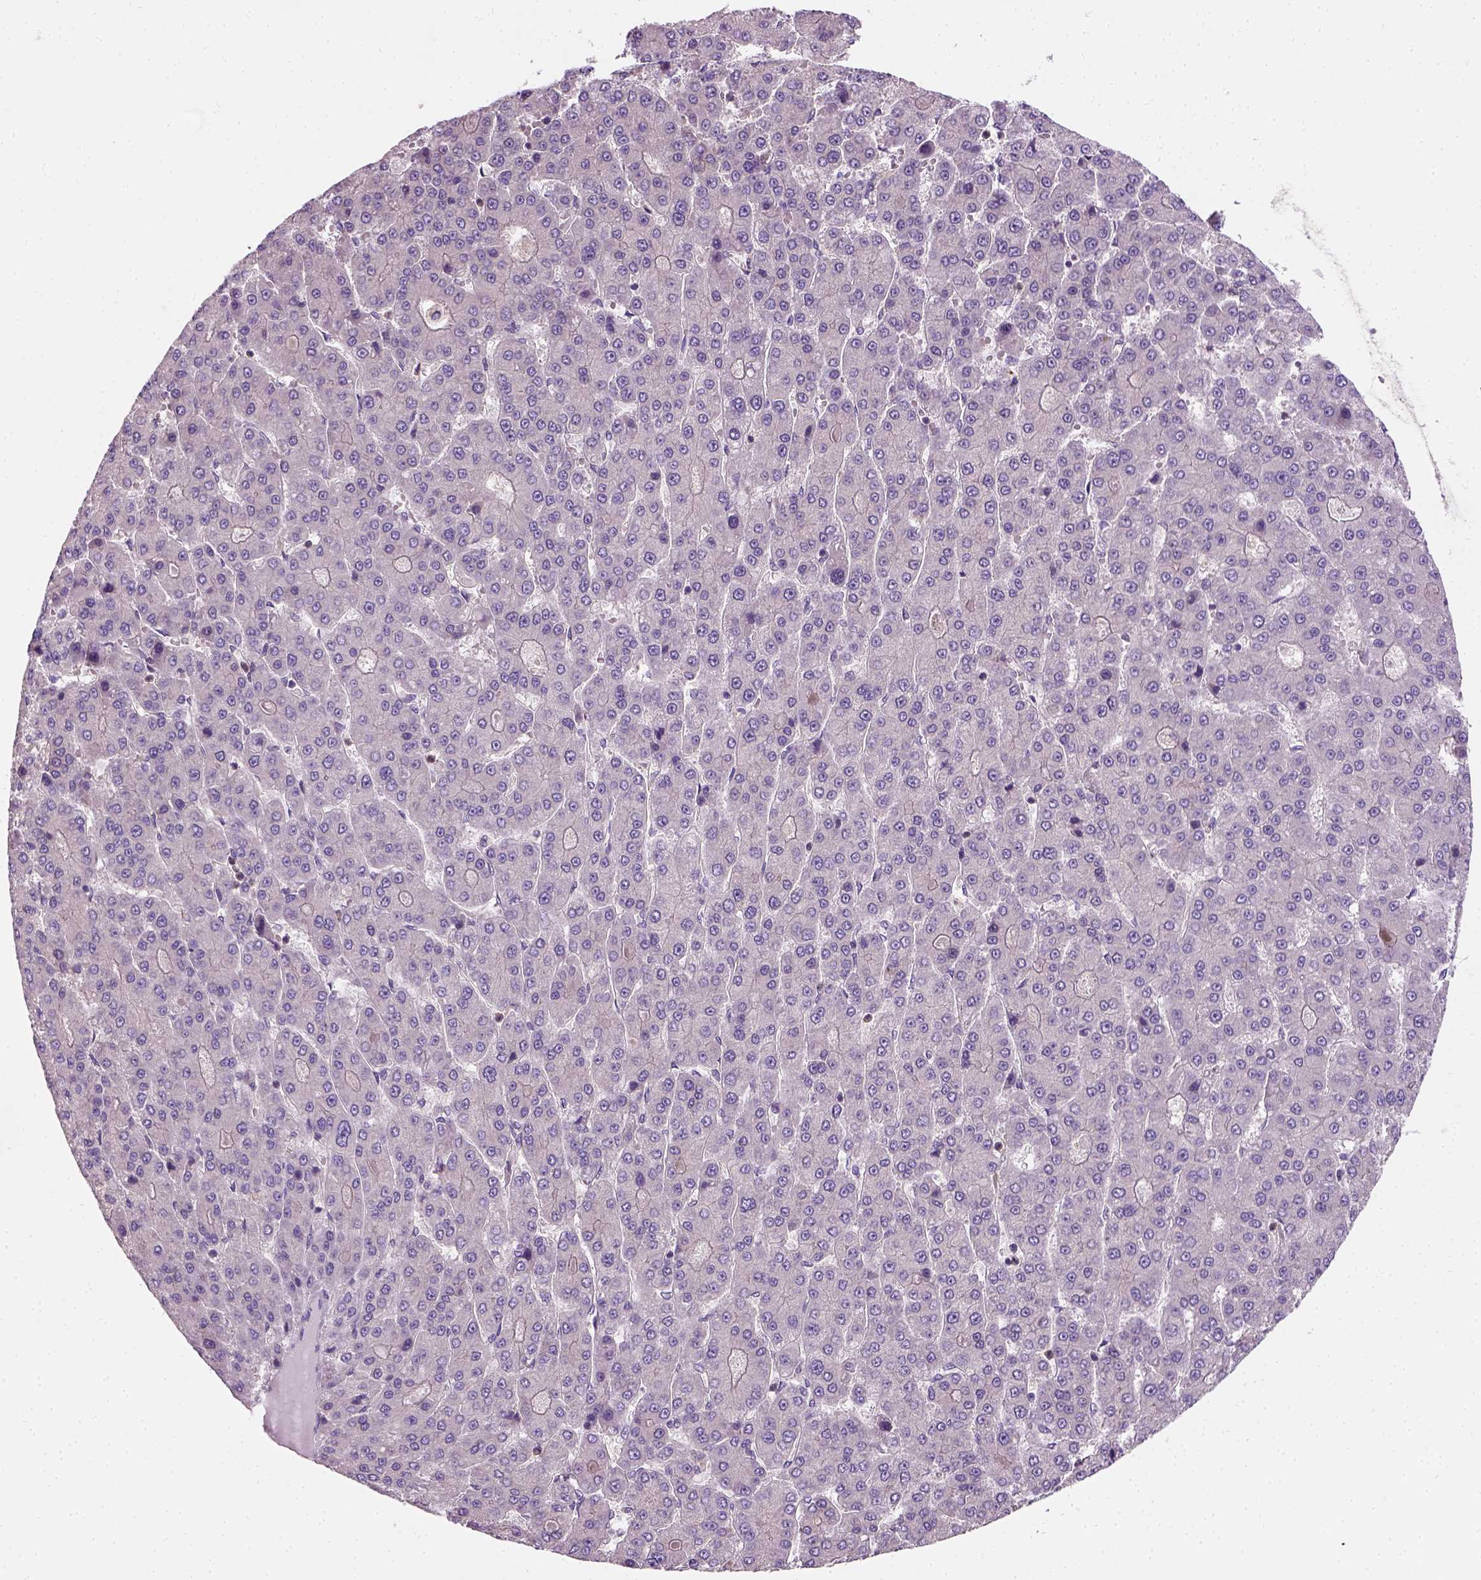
{"staining": {"intensity": "negative", "quantity": "none", "location": "none"}, "tissue": "liver cancer", "cell_type": "Tumor cells", "image_type": "cancer", "snomed": [{"axis": "morphology", "description": "Carcinoma, Hepatocellular, NOS"}, {"axis": "topography", "description": "Liver"}], "caption": "High magnification brightfield microscopy of liver cancer (hepatocellular carcinoma) stained with DAB (brown) and counterstained with hematoxylin (blue): tumor cells show no significant positivity.", "gene": "CRACR2A", "patient": {"sex": "male", "age": 70}}